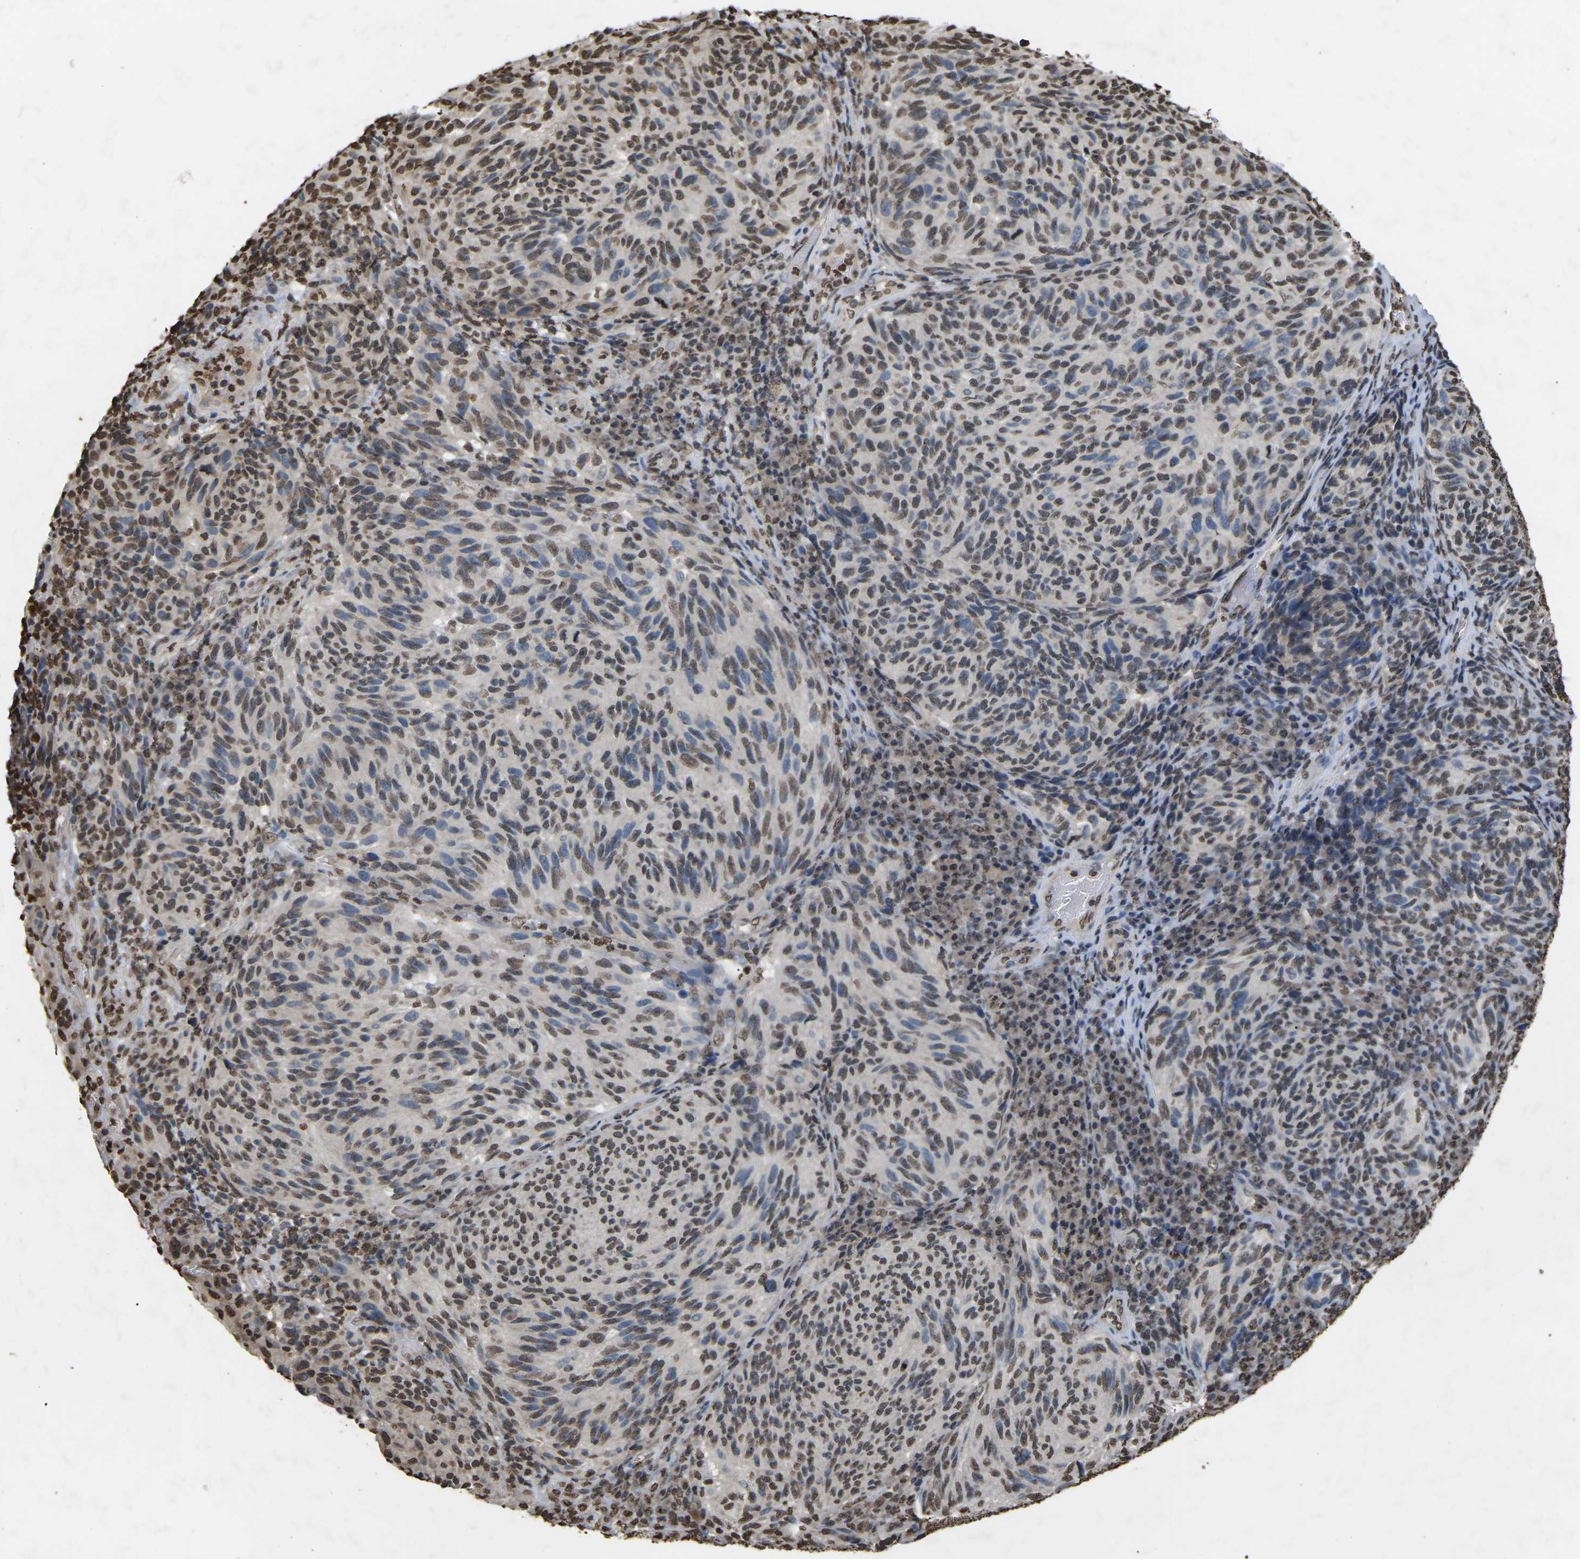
{"staining": {"intensity": "moderate", "quantity": "25%-75%", "location": "nuclear"}, "tissue": "melanoma", "cell_type": "Tumor cells", "image_type": "cancer", "snomed": [{"axis": "morphology", "description": "Malignant melanoma, NOS"}, {"axis": "topography", "description": "Skin"}], "caption": "IHC micrograph of human malignant melanoma stained for a protein (brown), which demonstrates medium levels of moderate nuclear positivity in about 25%-75% of tumor cells.", "gene": "EMSY", "patient": {"sex": "female", "age": 73}}